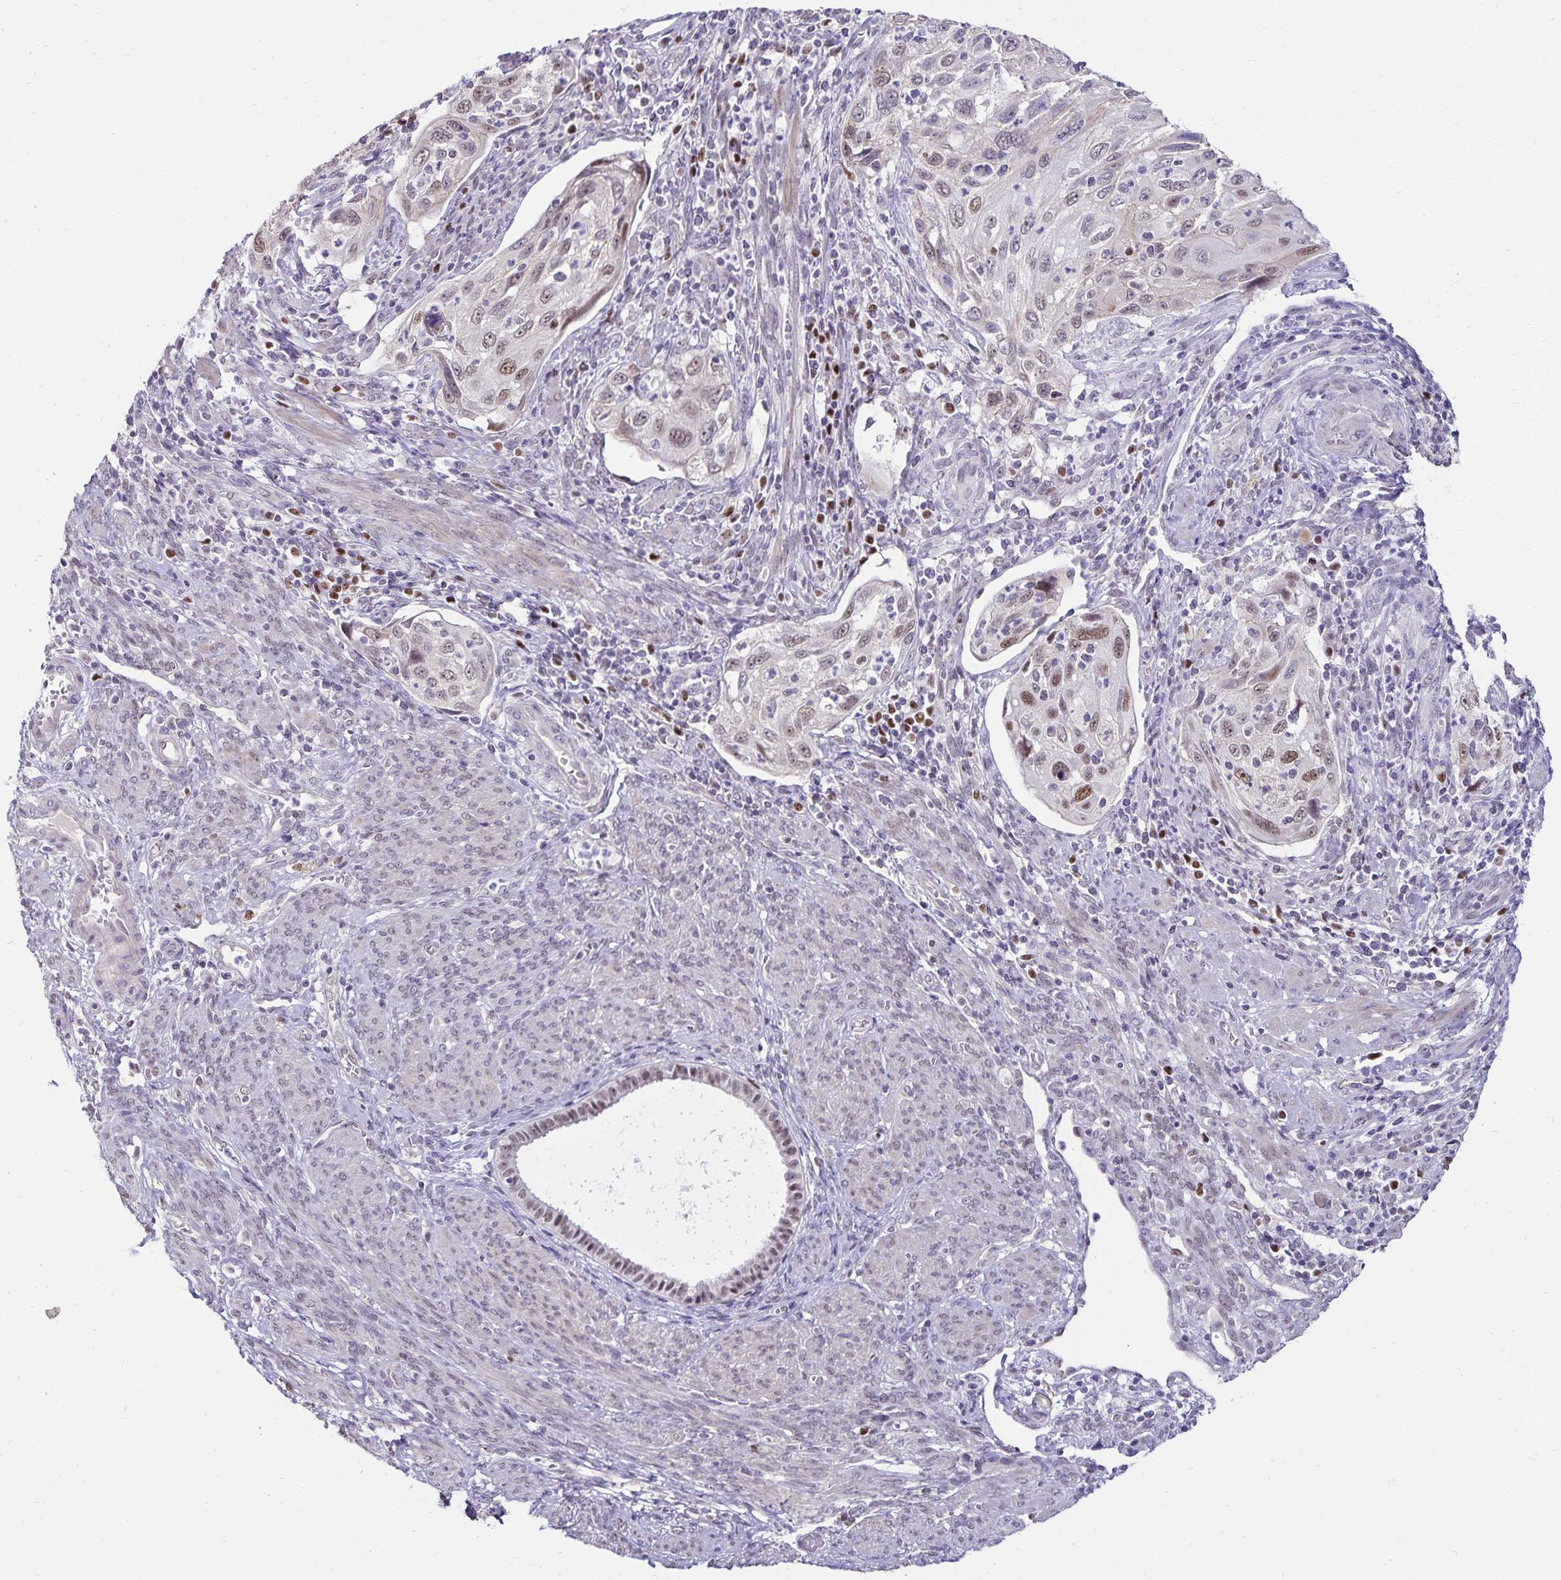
{"staining": {"intensity": "moderate", "quantity": "<25%", "location": "nuclear"}, "tissue": "cervical cancer", "cell_type": "Tumor cells", "image_type": "cancer", "snomed": [{"axis": "morphology", "description": "Squamous cell carcinoma, NOS"}, {"axis": "topography", "description": "Cervix"}], "caption": "Immunohistochemical staining of human cervical cancer shows moderate nuclear protein staining in about <25% of tumor cells.", "gene": "POLB", "patient": {"sex": "female", "age": 70}}